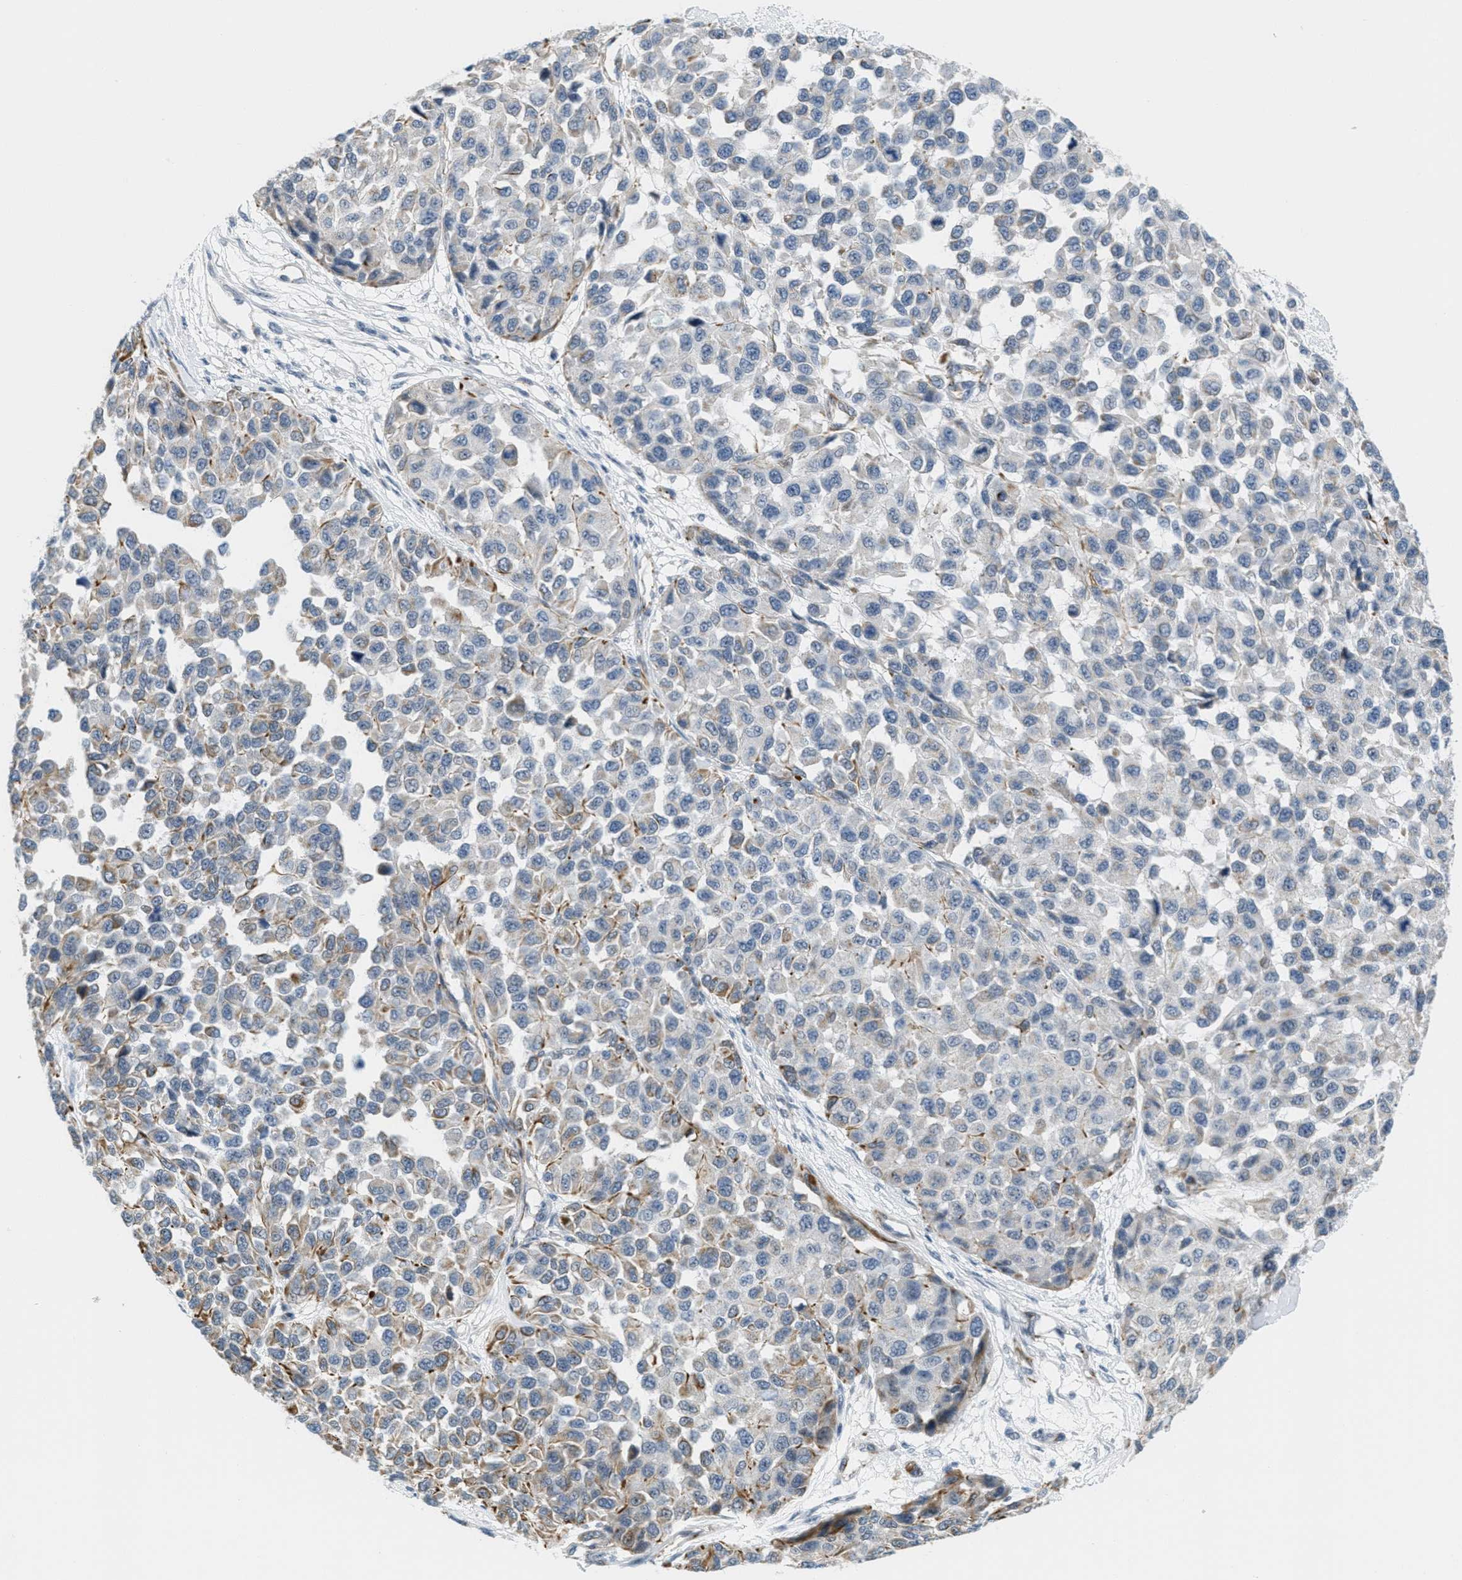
{"staining": {"intensity": "weak", "quantity": "<25%", "location": "cytoplasmic/membranous"}, "tissue": "melanoma", "cell_type": "Tumor cells", "image_type": "cancer", "snomed": [{"axis": "morphology", "description": "Malignant melanoma, NOS"}, {"axis": "topography", "description": "Skin"}], "caption": "The immunohistochemistry (IHC) image has no significant positivity in tumor cells of malignant melanoma tissue.", "gene": "HS3ST2", "patient": {"sex": "male", "age": 62}}